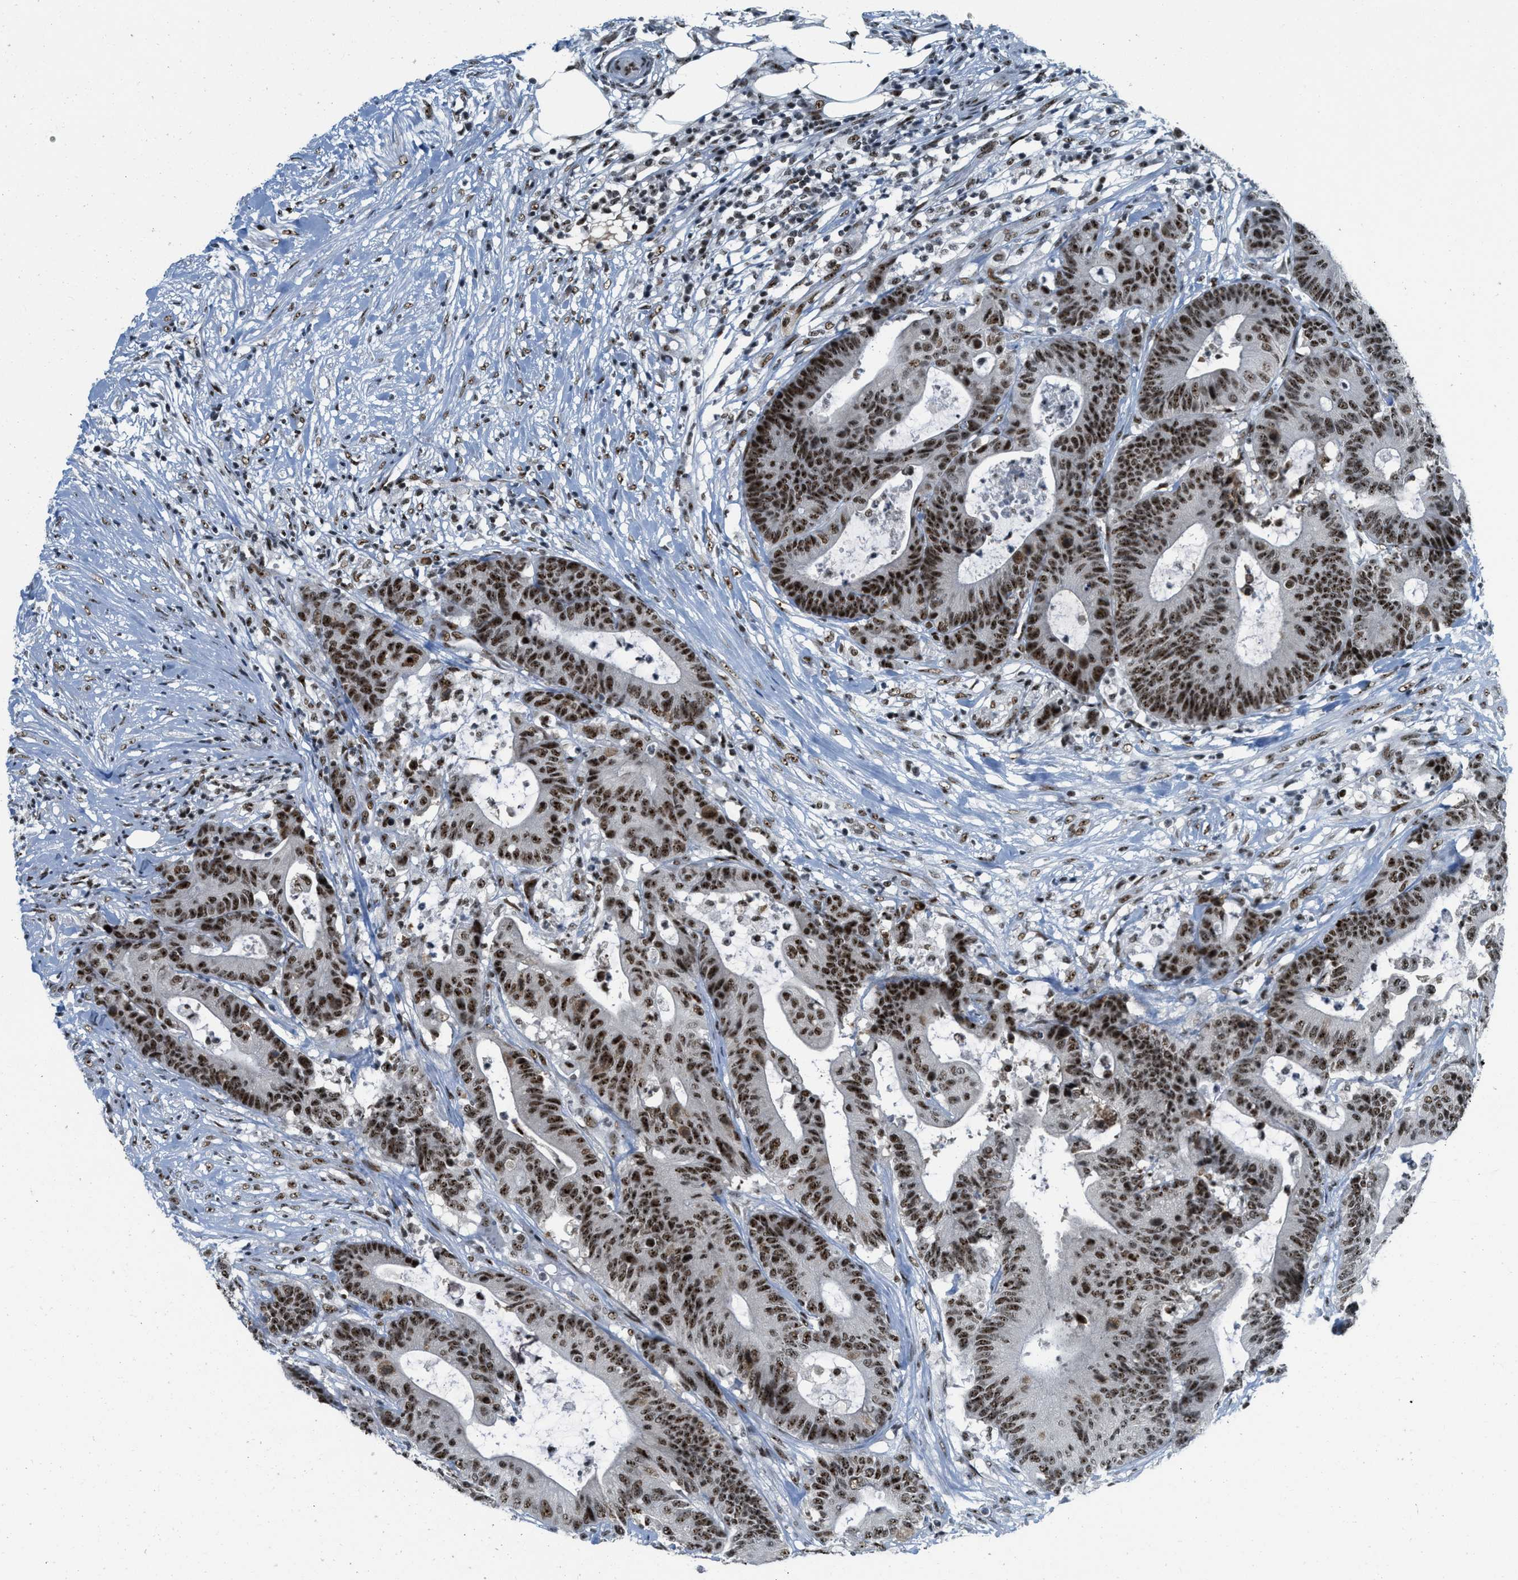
{"staining": {"intensity": "strong", "quantity": ">75%", "location": "nuclear"}, "tissue": "colorectal cancer", "cell_type": "Tumor cells", "image_type": "cancer", "snomed": [{"axis": "morphology", "description": "Adenocarcinoma, NOS"}, {"axis": "topography", "description": "Colon"}], "caption": "Immunohistochemistry (IHC) (DAB (3,3'-diaminobenzidine)) staining of human colorectal cancer (adenocarcinoma) displays strong nuclear protein staining in about >75% of tumor cells. (IHC, brightfield microscopy, high magnification).", "gene": "URB1", "patient": {"sex": "female", "age": 84}}